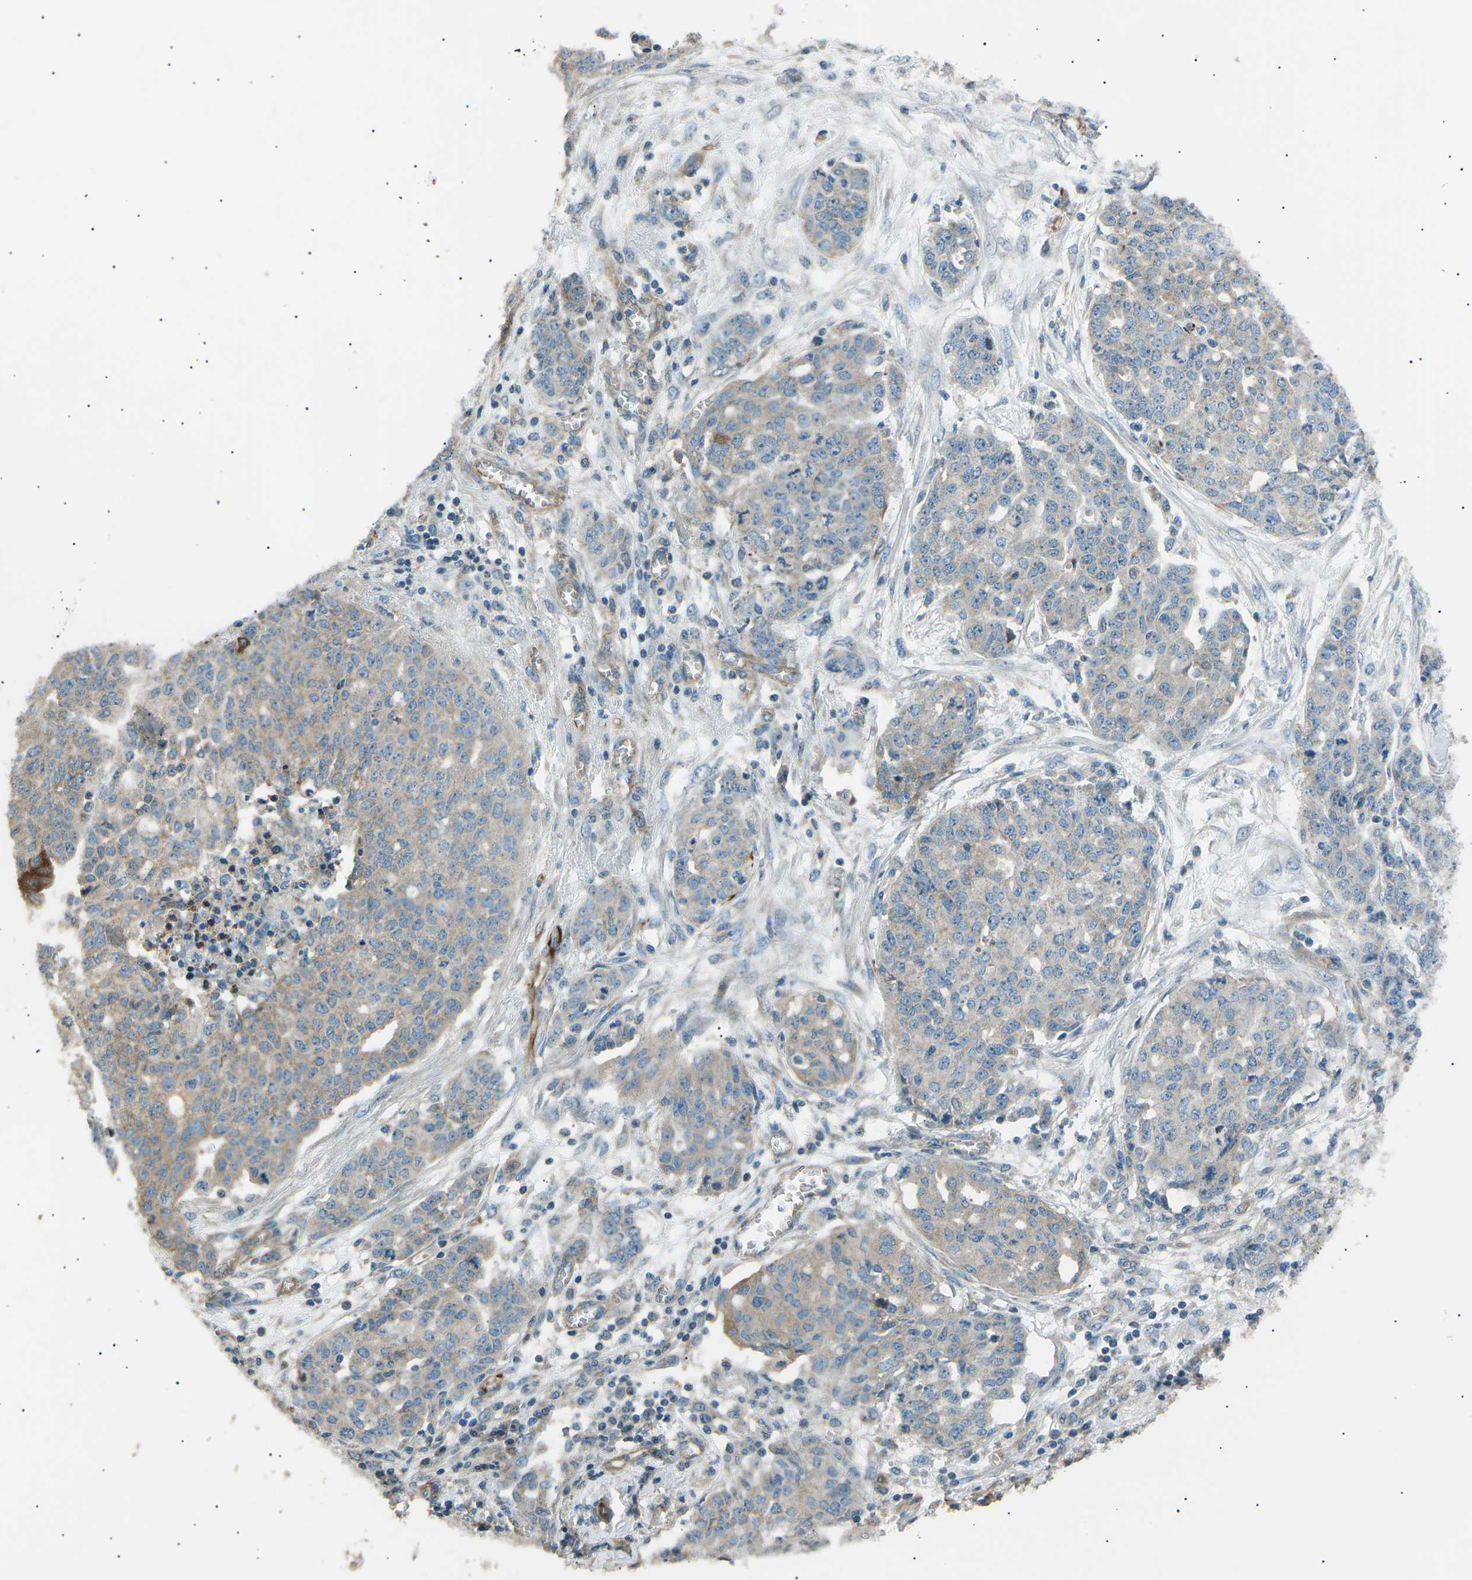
{"staining": {"intensity": "weak", "quantity": "<25%", "location": "cytoplasmic/membranous"}, "tissue": "ovarian cancer", "cell_type": "Tumor cells", "image_type": "cancer", "snomed": [{"axis": "morphology", "description": "Cystadenocarcinoma, serous, NOS"}, {"axis": "topography", "description": "Soft tissue"}, {"axis": "topography", "description": "Ovary"}], "caption": "Human ovarian serous cystadenocarcinoma stained for a protein using IHC shows no staining in tumor cells.", "gene": "SLK", "patient": {"sex": "female", "age": 57}}